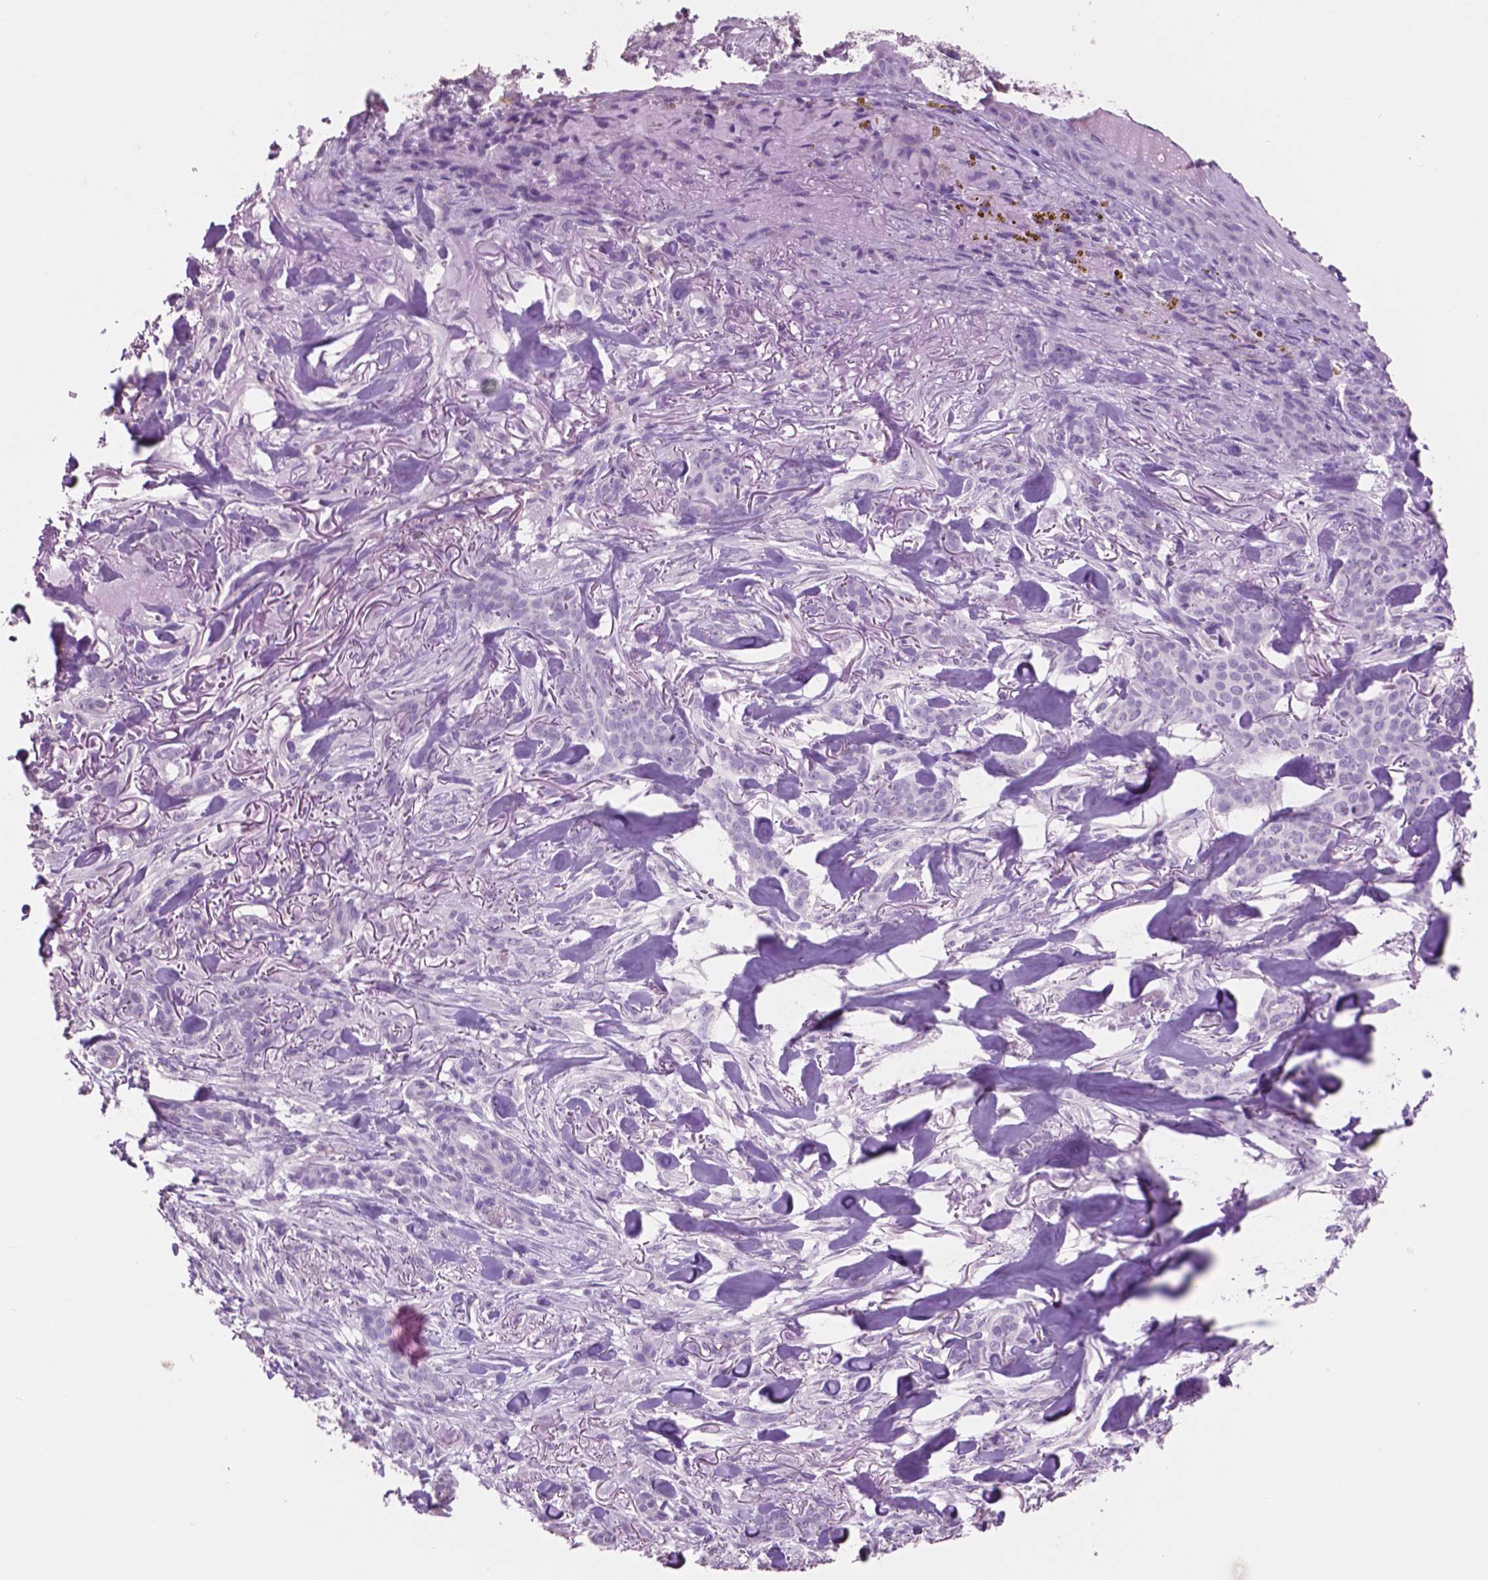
{"staining": {"intensity": "negative", "quantity": "none", "location": "none"}, "tissue": "skin cancer", "cell_type": "Tumor cells", "image_type": "cancer", "snomed": [{"axis": "morphology", "description": "Basal cell carcinoma"}, {"axis": "topography", "description": "Skin"}], "caption": "This micrograph is of basal cell carcinoma (skin) stained with IHC to label a protein in brown with the nuclei are counter-stained blue. There is no positivity in tumor cells.", "gene": "IDO1", "patient": {"sex": "female", "age": 61}}